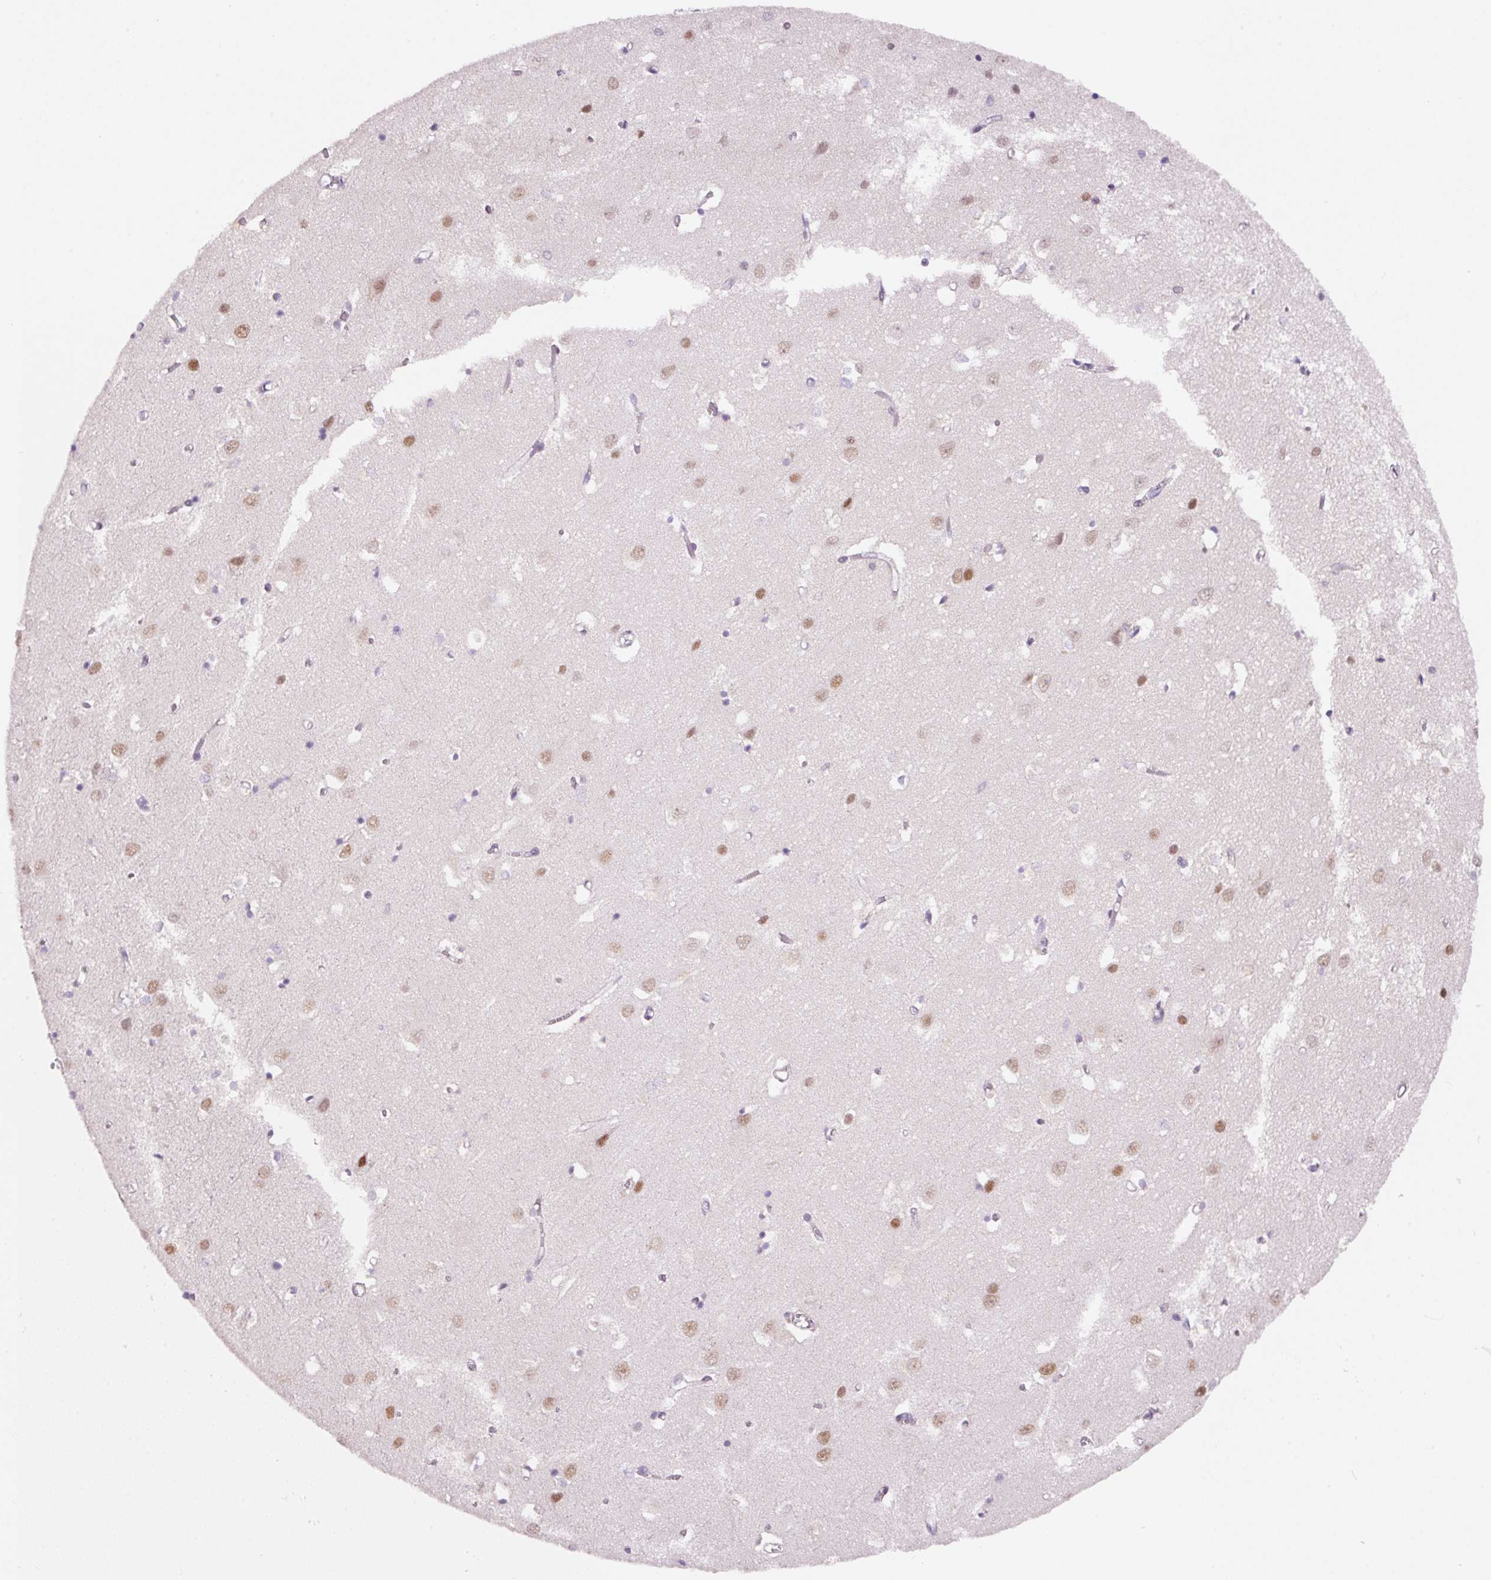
{"staining": {"intensity": "negative", "quantity": "none", "location": "none"}, "tissue": "cerebral cortex", "cell_type": "Endothelial cells", "image_type": "normal", "snomed": [{"axis": "morphology", "description": "Normal tissue, NOS"}, {"axis": "topography", "description": "Cerebral cortex"}], "caption": "A micrograph of cerebral cortex stained for a protein shows no brown staining in endothelial cells. (Brightfield microscopy of DAB immunohistochemistry at high magnification).", "gene": "PCK2", "patient": {"sex": "male", "age": 70}}